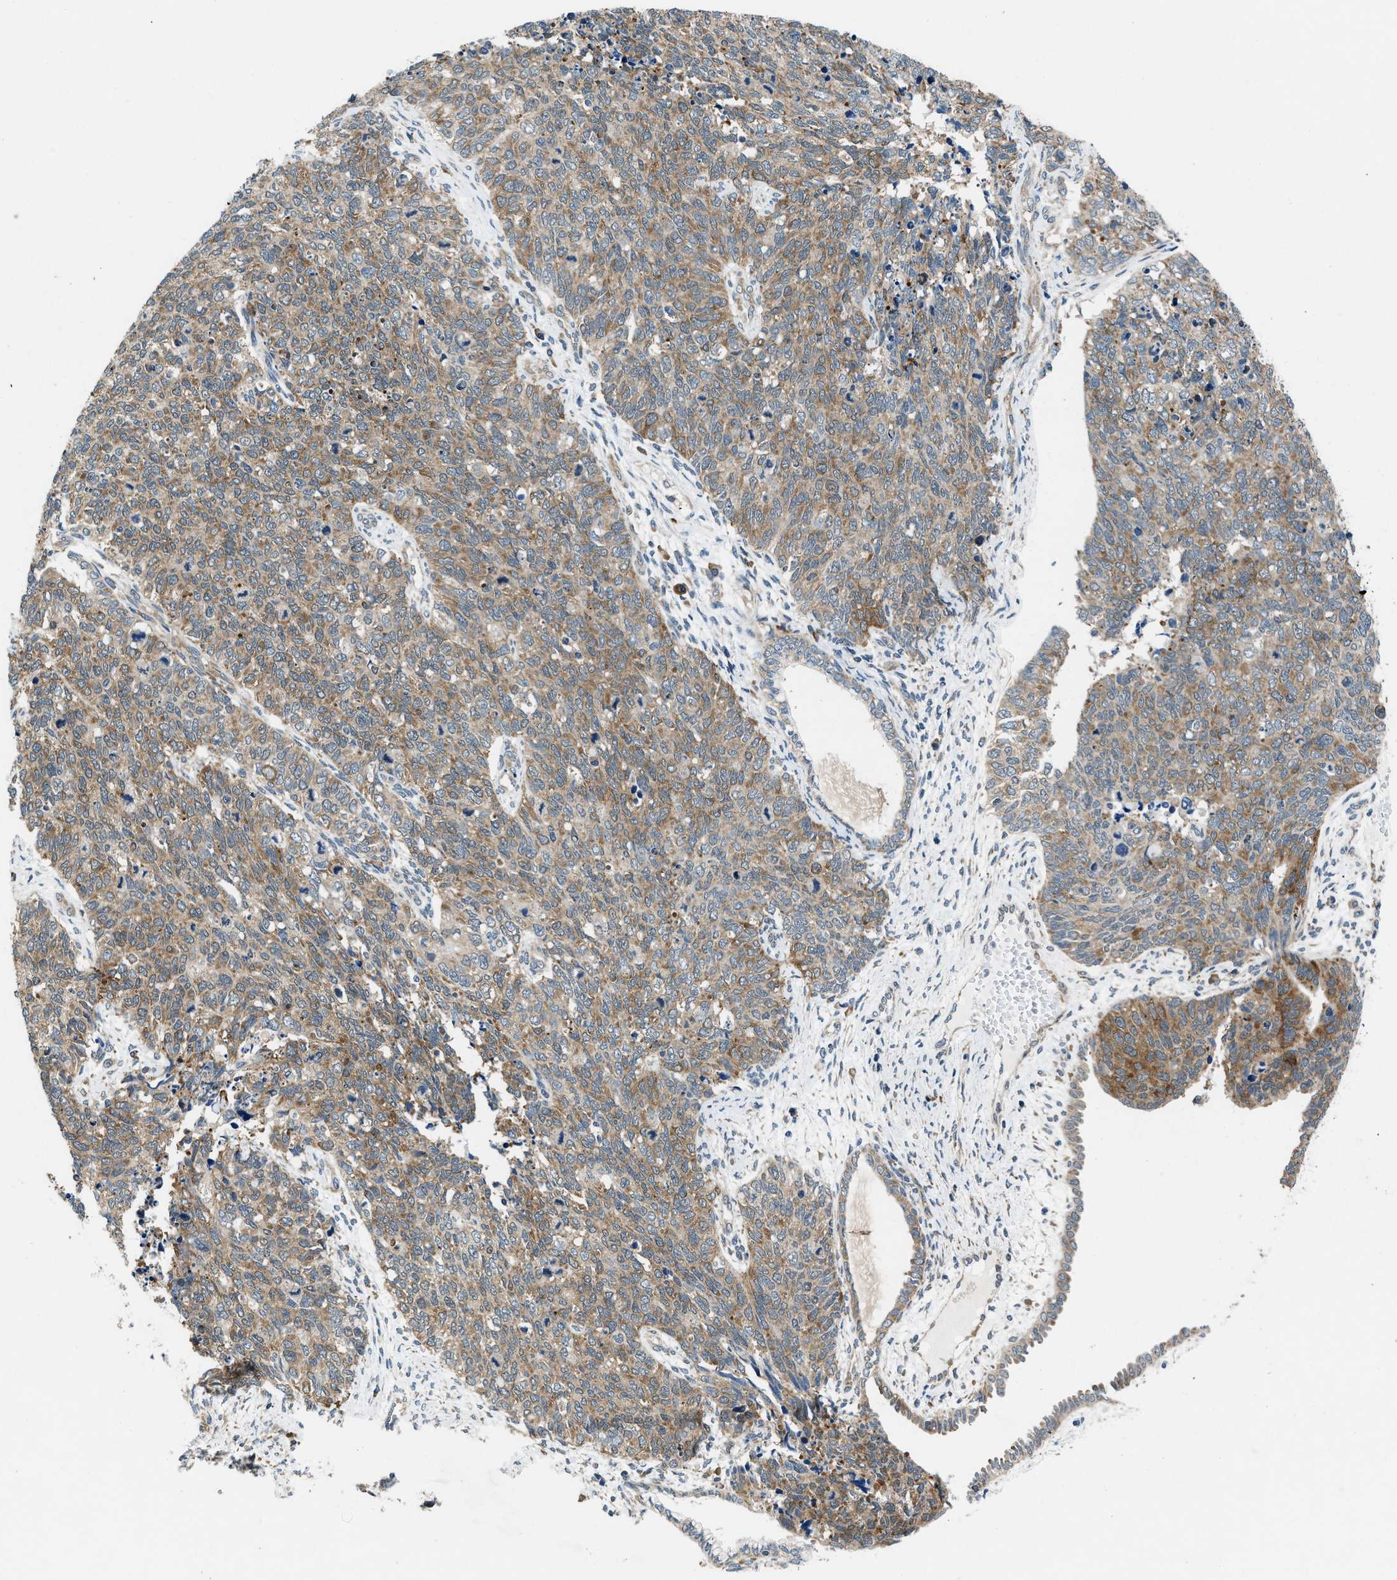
{"staining": {"intensity": "moderate", "quantity": ">75%", "location": "cytoplasmic/membranous"}, "tissue": "cervical cancer", "cell_type": "Tumor cells", "image_type": "cancer", "snomed": [{"axis": "morphology", "description": "Squamous cell carcinoma, NOS"}, {"axis": "topography", "description": "Cervix"}], "caption": "Cervical cancer (squamous cell carcinoma) was stained to show a protein in brown. There is medium levels of moderate cytoplasmic/membranous expression in approximately >75% of tumor cells.", "gene": "PA2G4", "patient": {"sex": "female", "age": 63}}